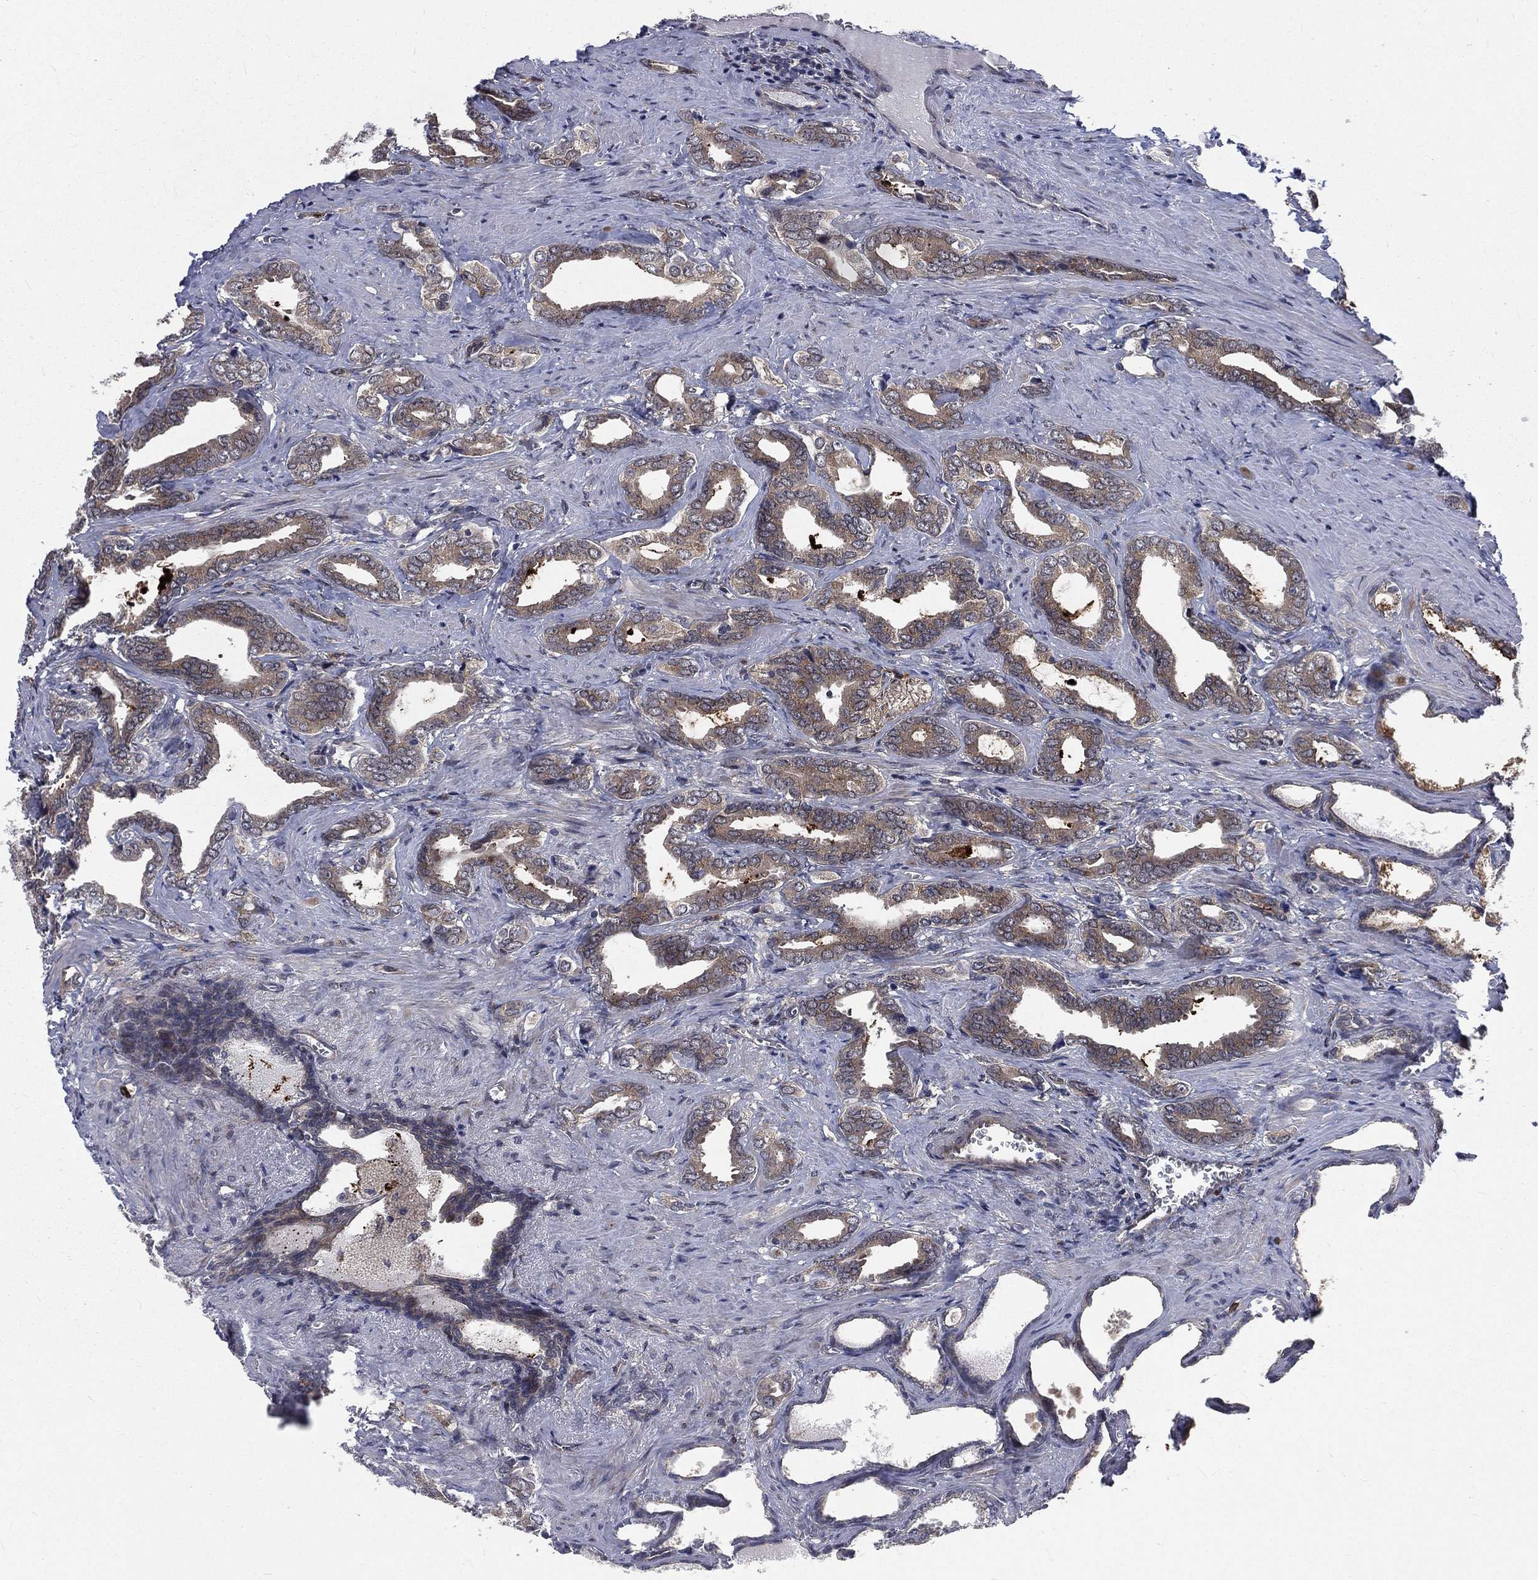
{"staining": {"intensity": "weak", "quantity": "<25%", "location": "cytoplasmic/membranous"}, "tissue": "prostate cancer", "cell_type": "Tumor cells", "image_type": "cancer", "snomed": [{"axis": "morphology", "description": "Adenocarcinoma, NOS"}, {"axis": "topography", "description": "Prostate"}], "caption": "DAB (3,3'-diaminobenzidine) immunohistochemical staining of prostate cancer reveals no significant staining in tumor cells.", "gene": "ARL3", "patient": {"sex": "male", "age": 66}}